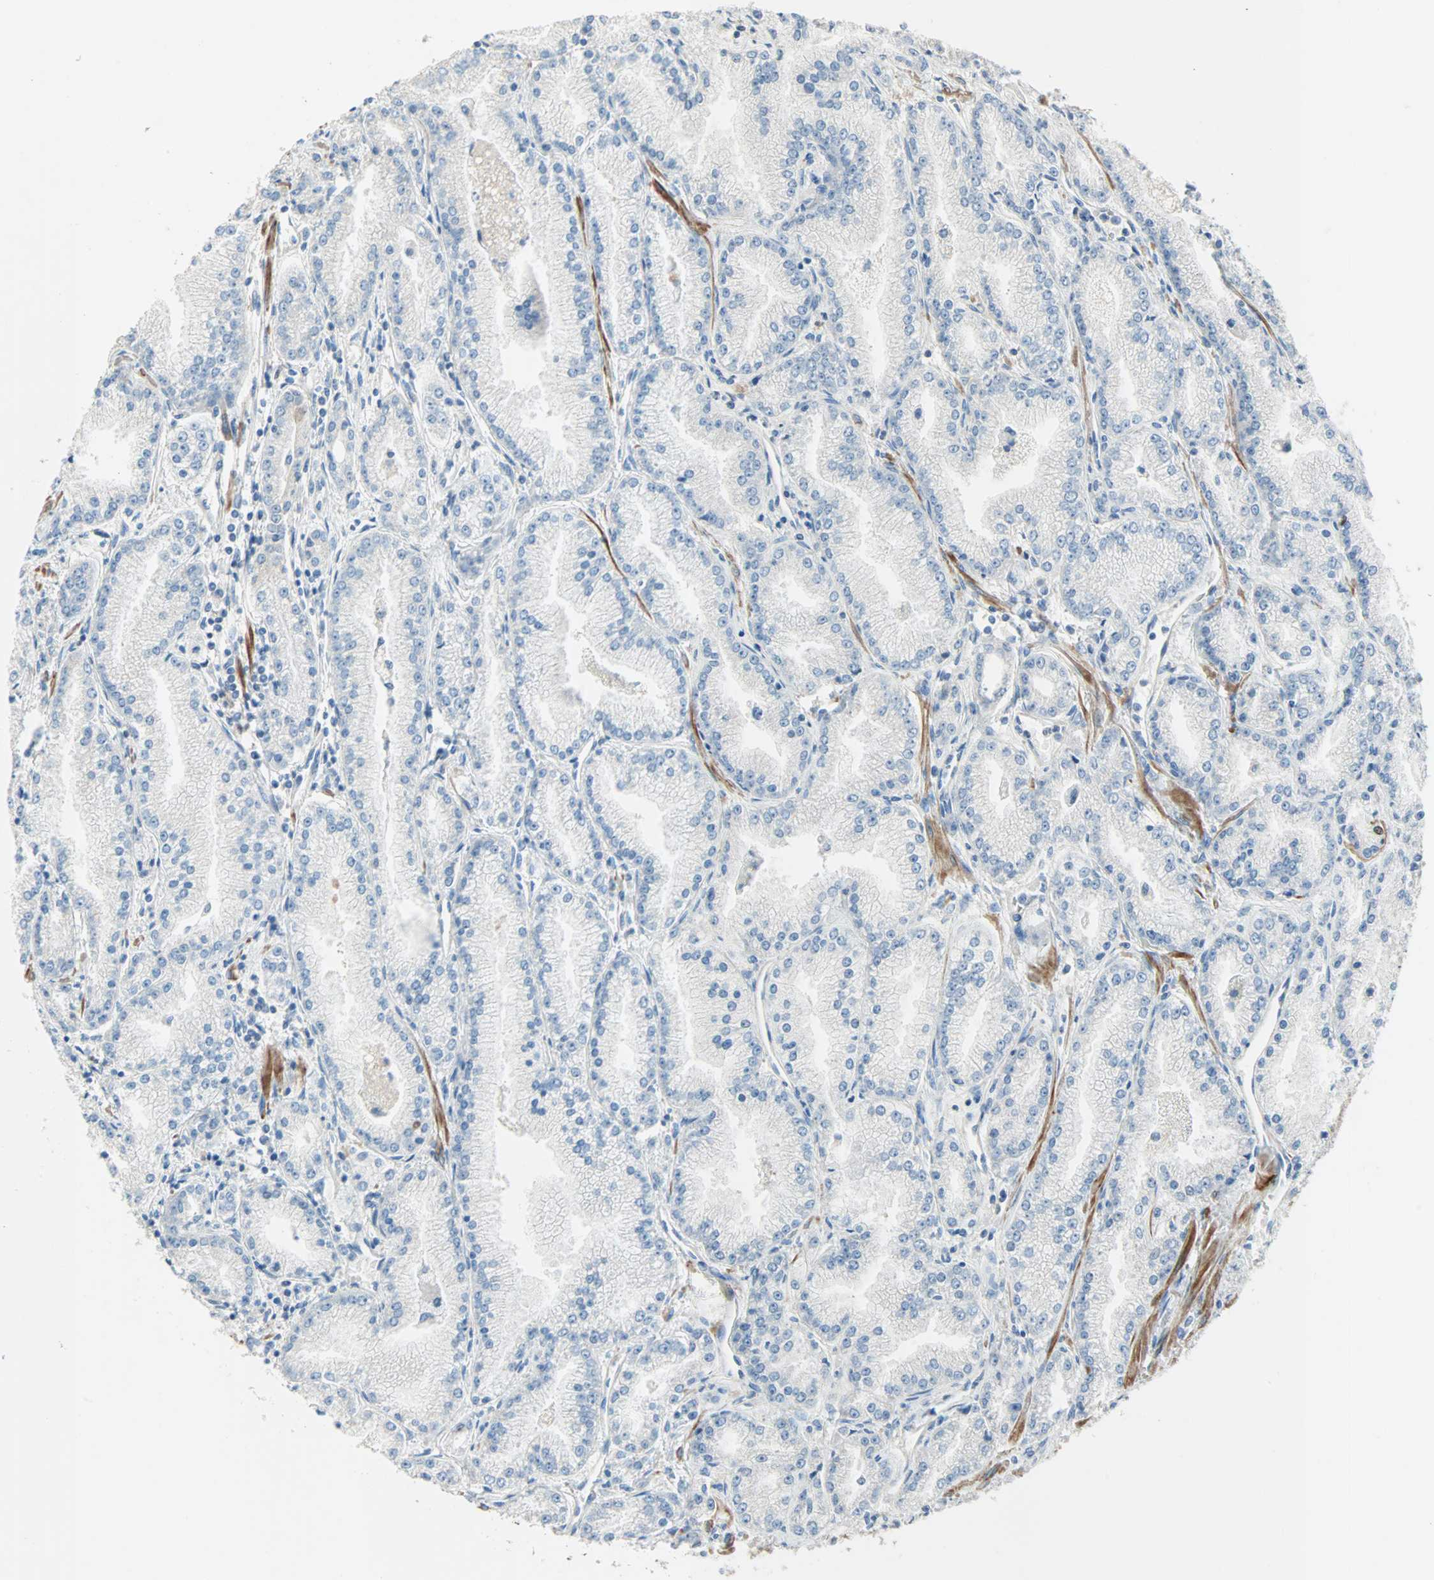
{"staining": {"intensity": "negative", "quantity": "none", "location": "none"}, "tissue": "prostate cancer", "cell_type": "Tumor cells", "image_type": "cancer", "snomed": [{"axis": "morphology", "description": "Adenocarcinoma, High grade"}, {"axis": "topography", "description": "Prostate"}], "caption": "High power microscopy photomicrograph of an immunohistochemistry photomicrograph of adenocarcinoma (high-grade) (prostate), revealing no significant positivity in tumor cells. The staining was performed using DAB to visualize the protein expression in brown, while the nuclei were stained in blue with hematoxylin (Magnification: 20x).", "gene": "ACVRL1", "patient": {"sex": "male", "age": 61}}